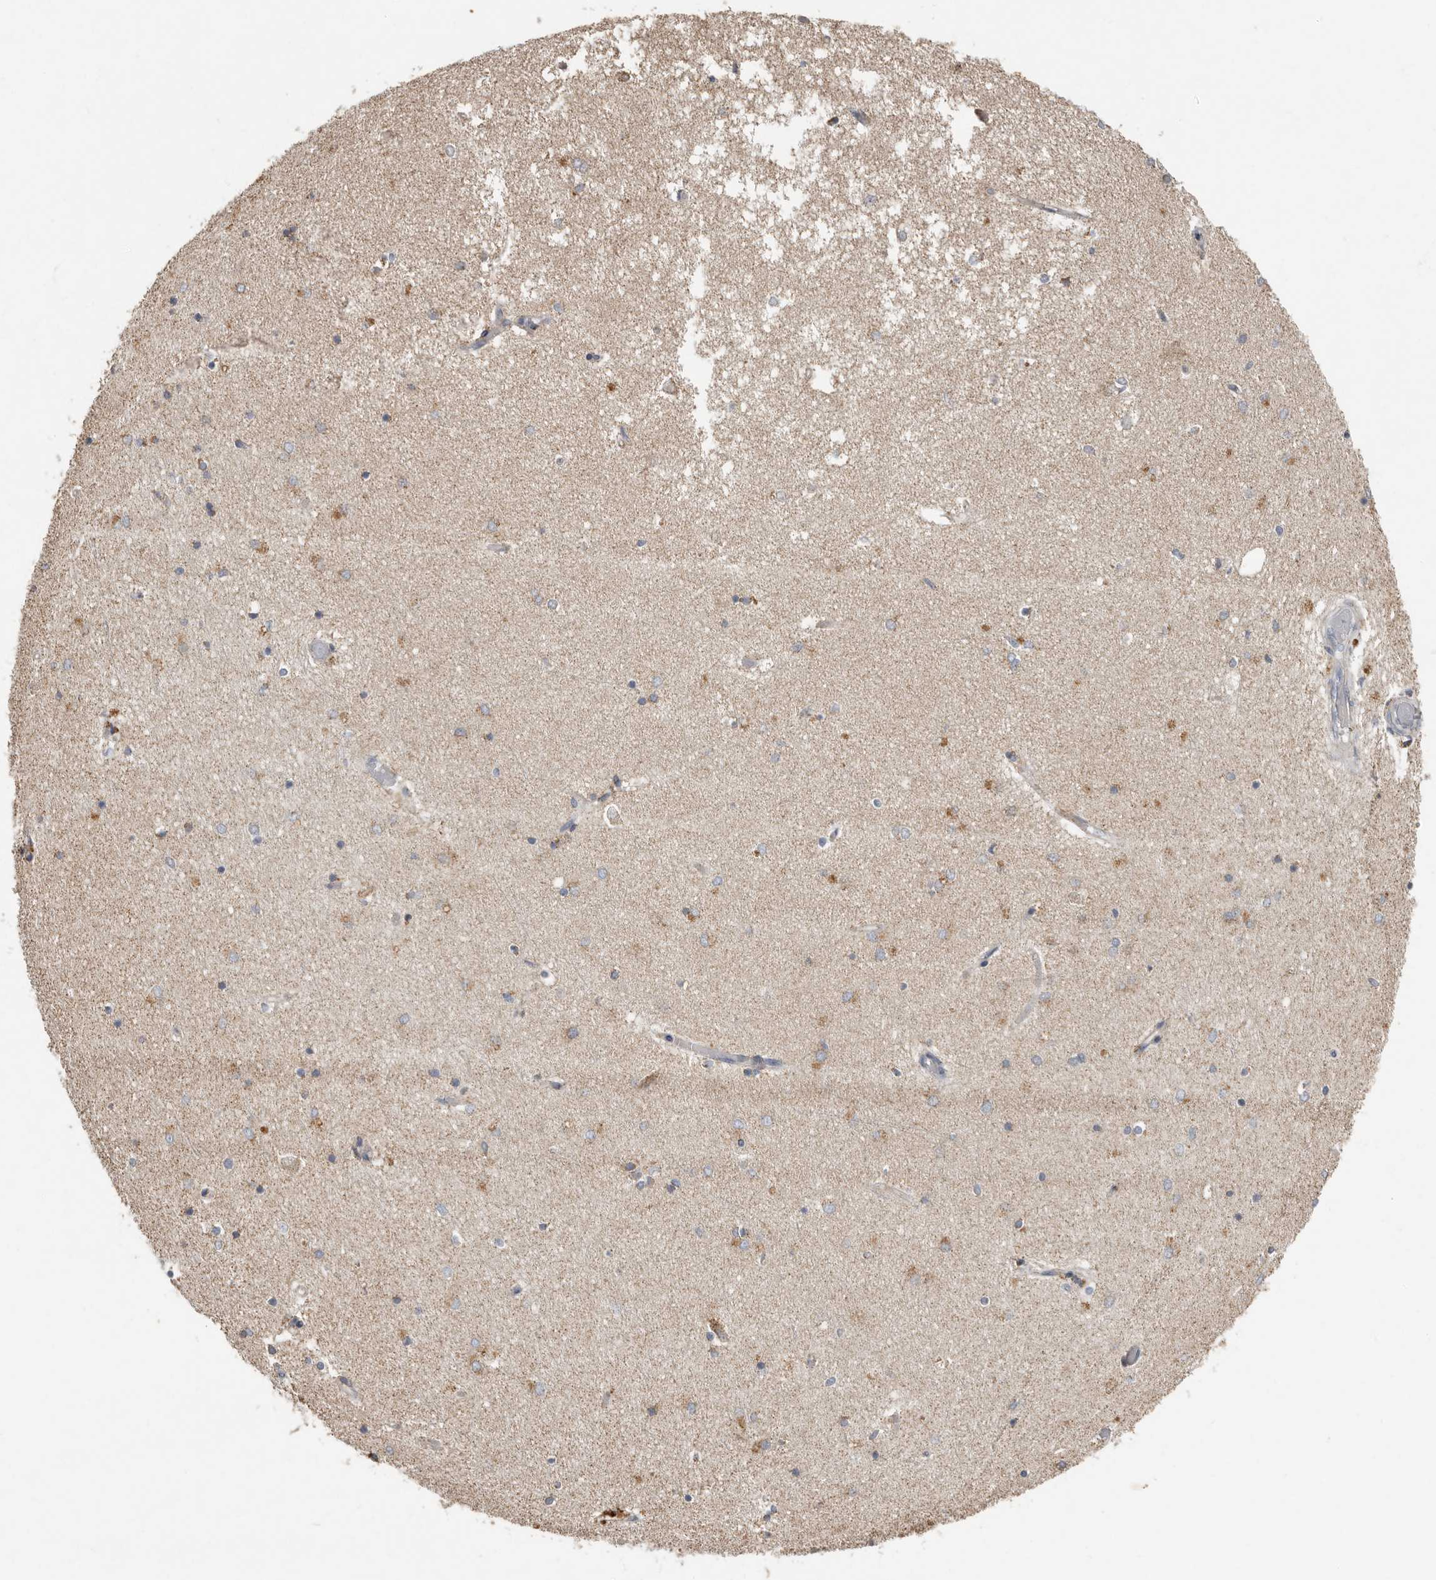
{"staining": {"intensity": "moderate", "quantity": "25%-75%", "location": "cytoplasmic/membranous"}, "tissue": "hippocampus", "cell_type": "Glial cells", "image_type": "normal", "snomed": [{"axis": "morphology", "description": "Normal tissue, NOS"}, {"axis": "topography", "description": "Hippocampus"}], "caption": "Moderate cytoplasmic/membranous expression for a protein is appreciated in about 25%-75% of glial cells of benign hippocampus using immunohistochemistry.", "gene": "KIF26B", "patient": {"sex": "male", "age": 45}}